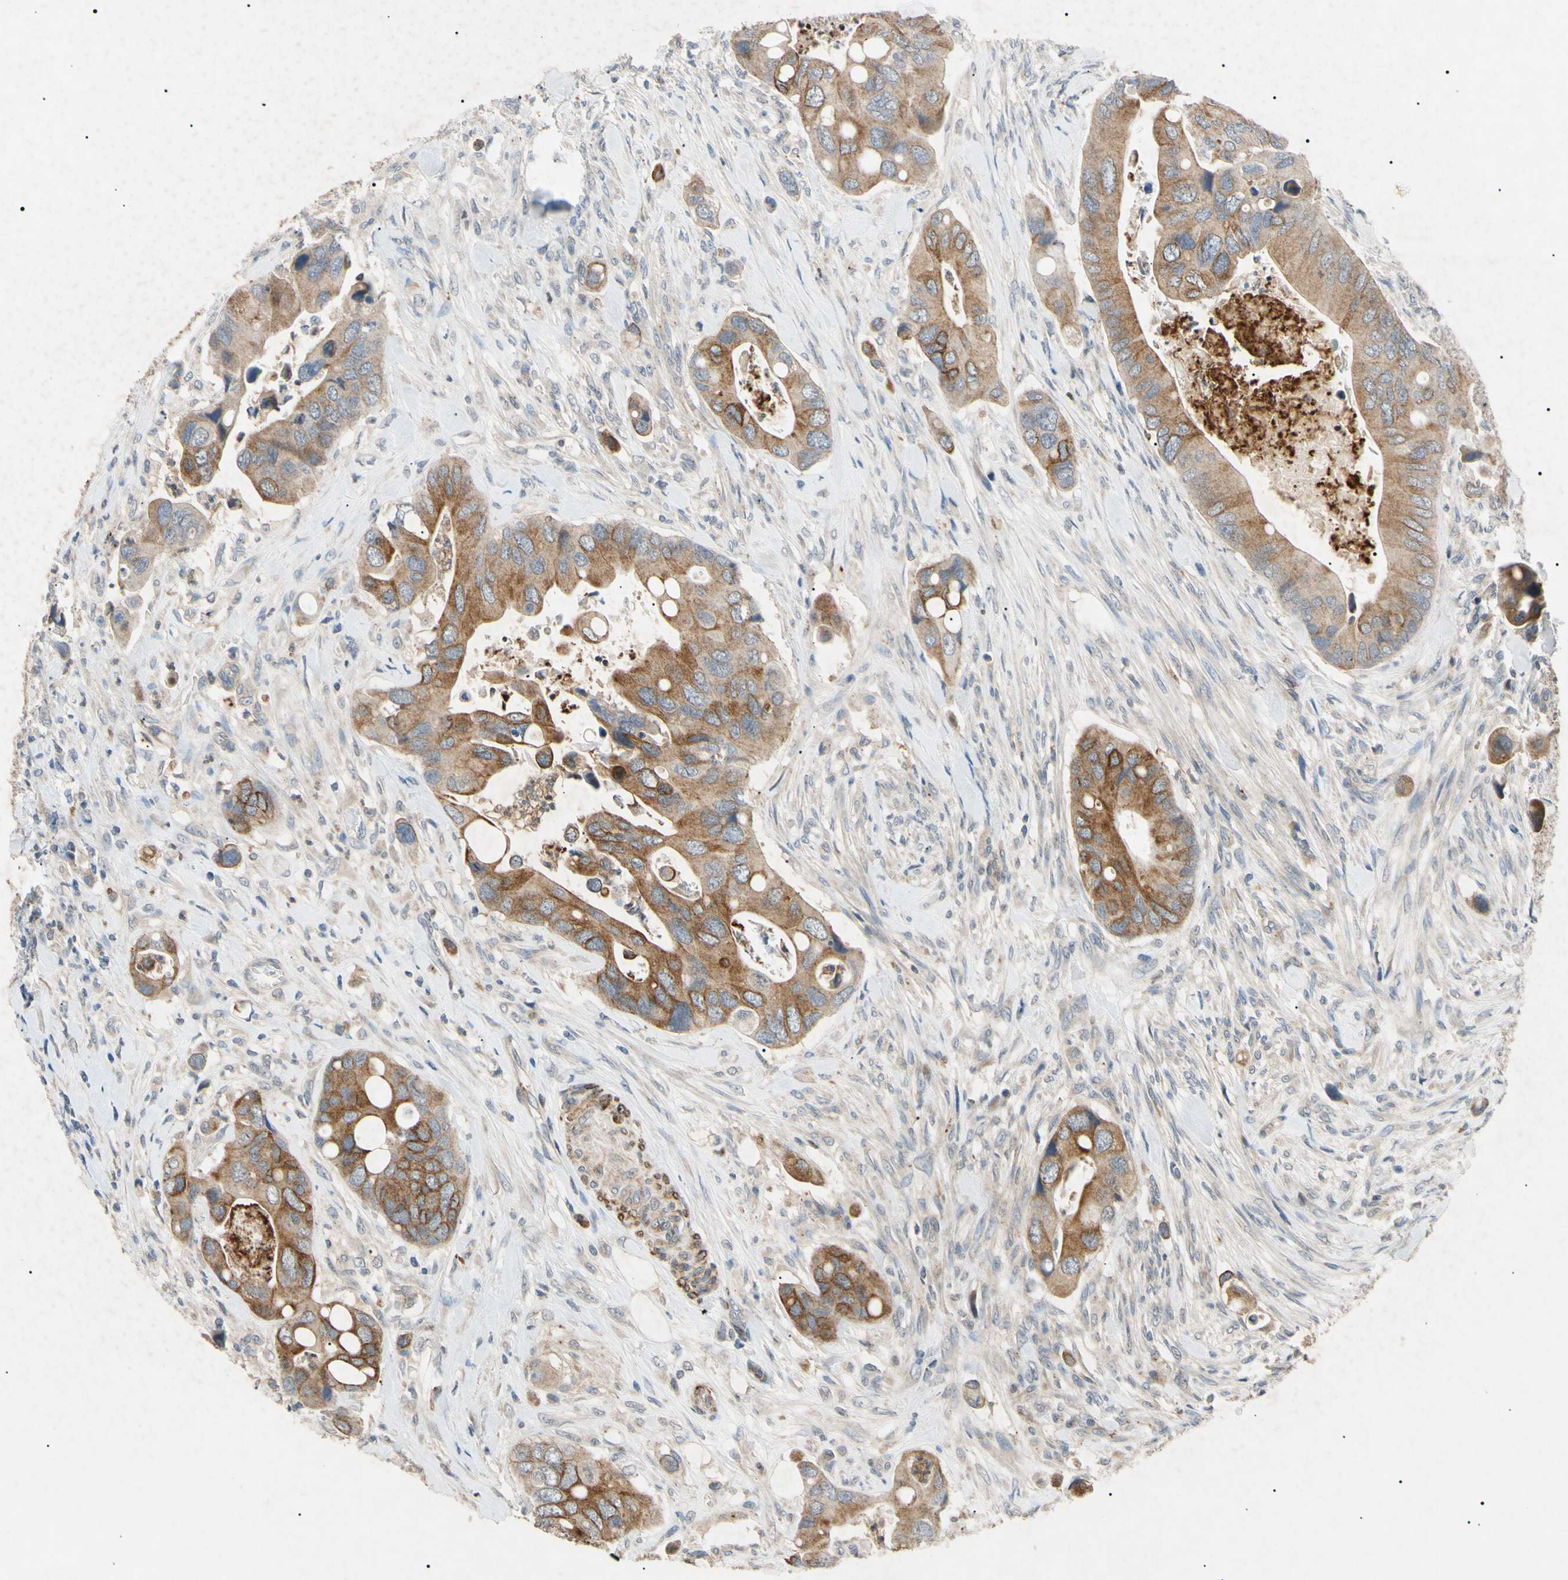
{"staining": {"intensity": "moderate", "quantity": ">75%", "location": "cytoplasmic/membranous"}, "tissue": "colorectal cancer", "cell_type": "Tumor cells", "image_type": "cancer", "snomed": [{"axis": "morphology", "description": "Adenocarcinoma, NOS"}, {"axis": "topography", "description": "Rectum"}], "caption": "About >75% of tumor cells in human colorectal cancer (adenocarcinoma) reveal moderate cytoplasmic/membranous protein staining as visualized by brown immunohistochemical staining.", "gene": "TUBB4A", "patient": {"sex": "female", "age": 57}}